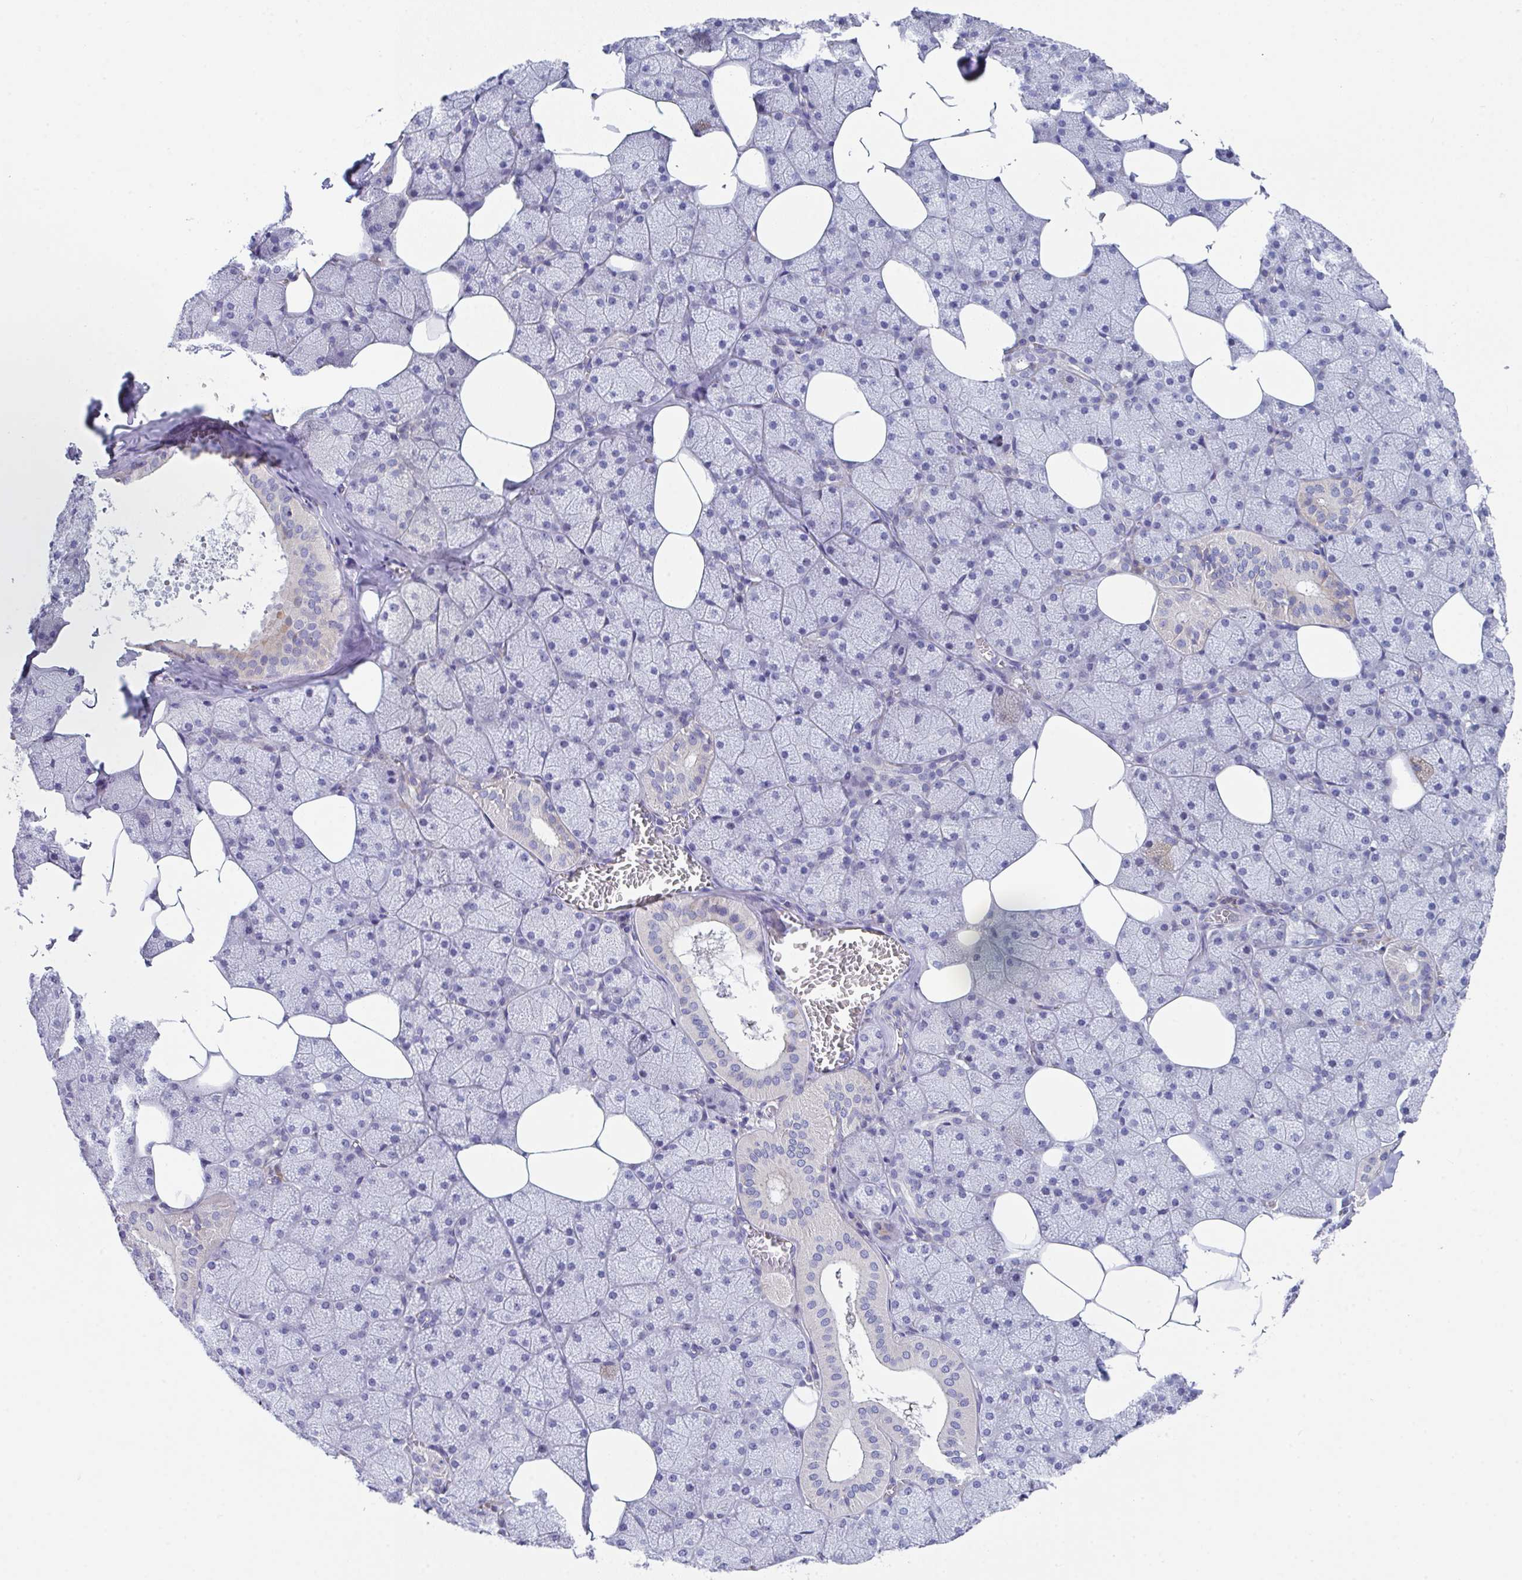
{"staining": {"intensity": "weak", "quantity": "<25%", "location": "cytoplasmic/membranous"}, "tissue": "salivary gland", "cell_type": "Glandular cells", "image_type": "normal", "snomed": [{"axis": "morphology", "description": "Normal tissue, NOS"}, {"axis": "topography", "description": "Salivary gland"}, {"axis": "topography", "description": "Peripheral nerve tissue"}], "caption": "Immunohistochemistry (IHC) of normal salivary gland shows no staining in glandular cells. (DAB immunohistochemistry (IHC), high magnification).", "gene": "FBXO47", "patient": {"sex": "male", "age": 38}}